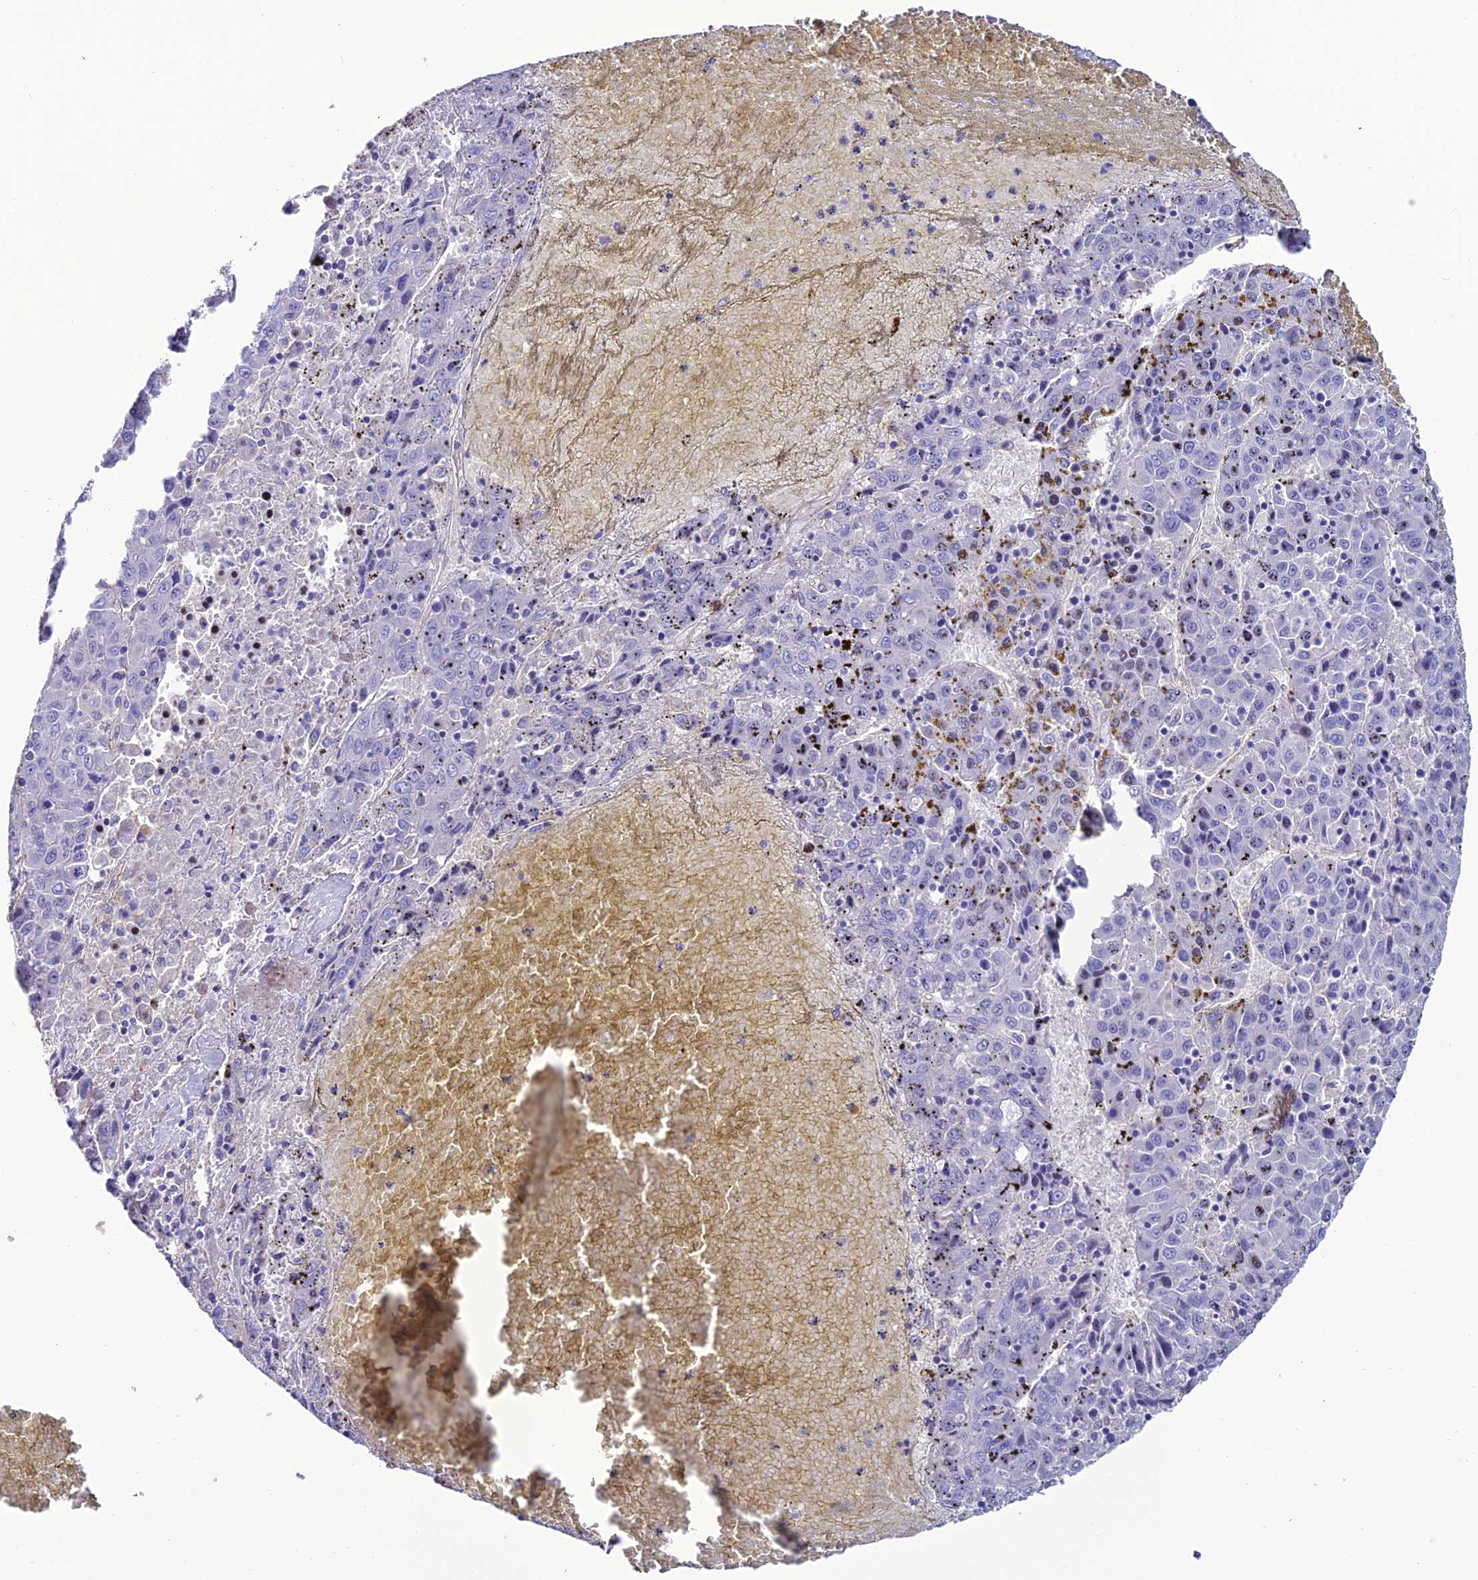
{"staining": {"intensity": "negative", "quantity": "none", "location": "none"}, "tissue": "liver cancer", "cell_type": "Tumor cells", "image_type": "cancer", "snomed": [{"axis": "morphology", "description": "Carcinoma, Hepatocellular, NOS"}, {"axis": "topography", "description": "Liver"}], "caption": "Immunohistochemistry photomicrograph of hepatocellular carcinoma (liver) stained for a protein (brown), which shows no expression in tumor cells.", "gene": "REX1BD", "patient": {"sex": "female", "age": 53}}